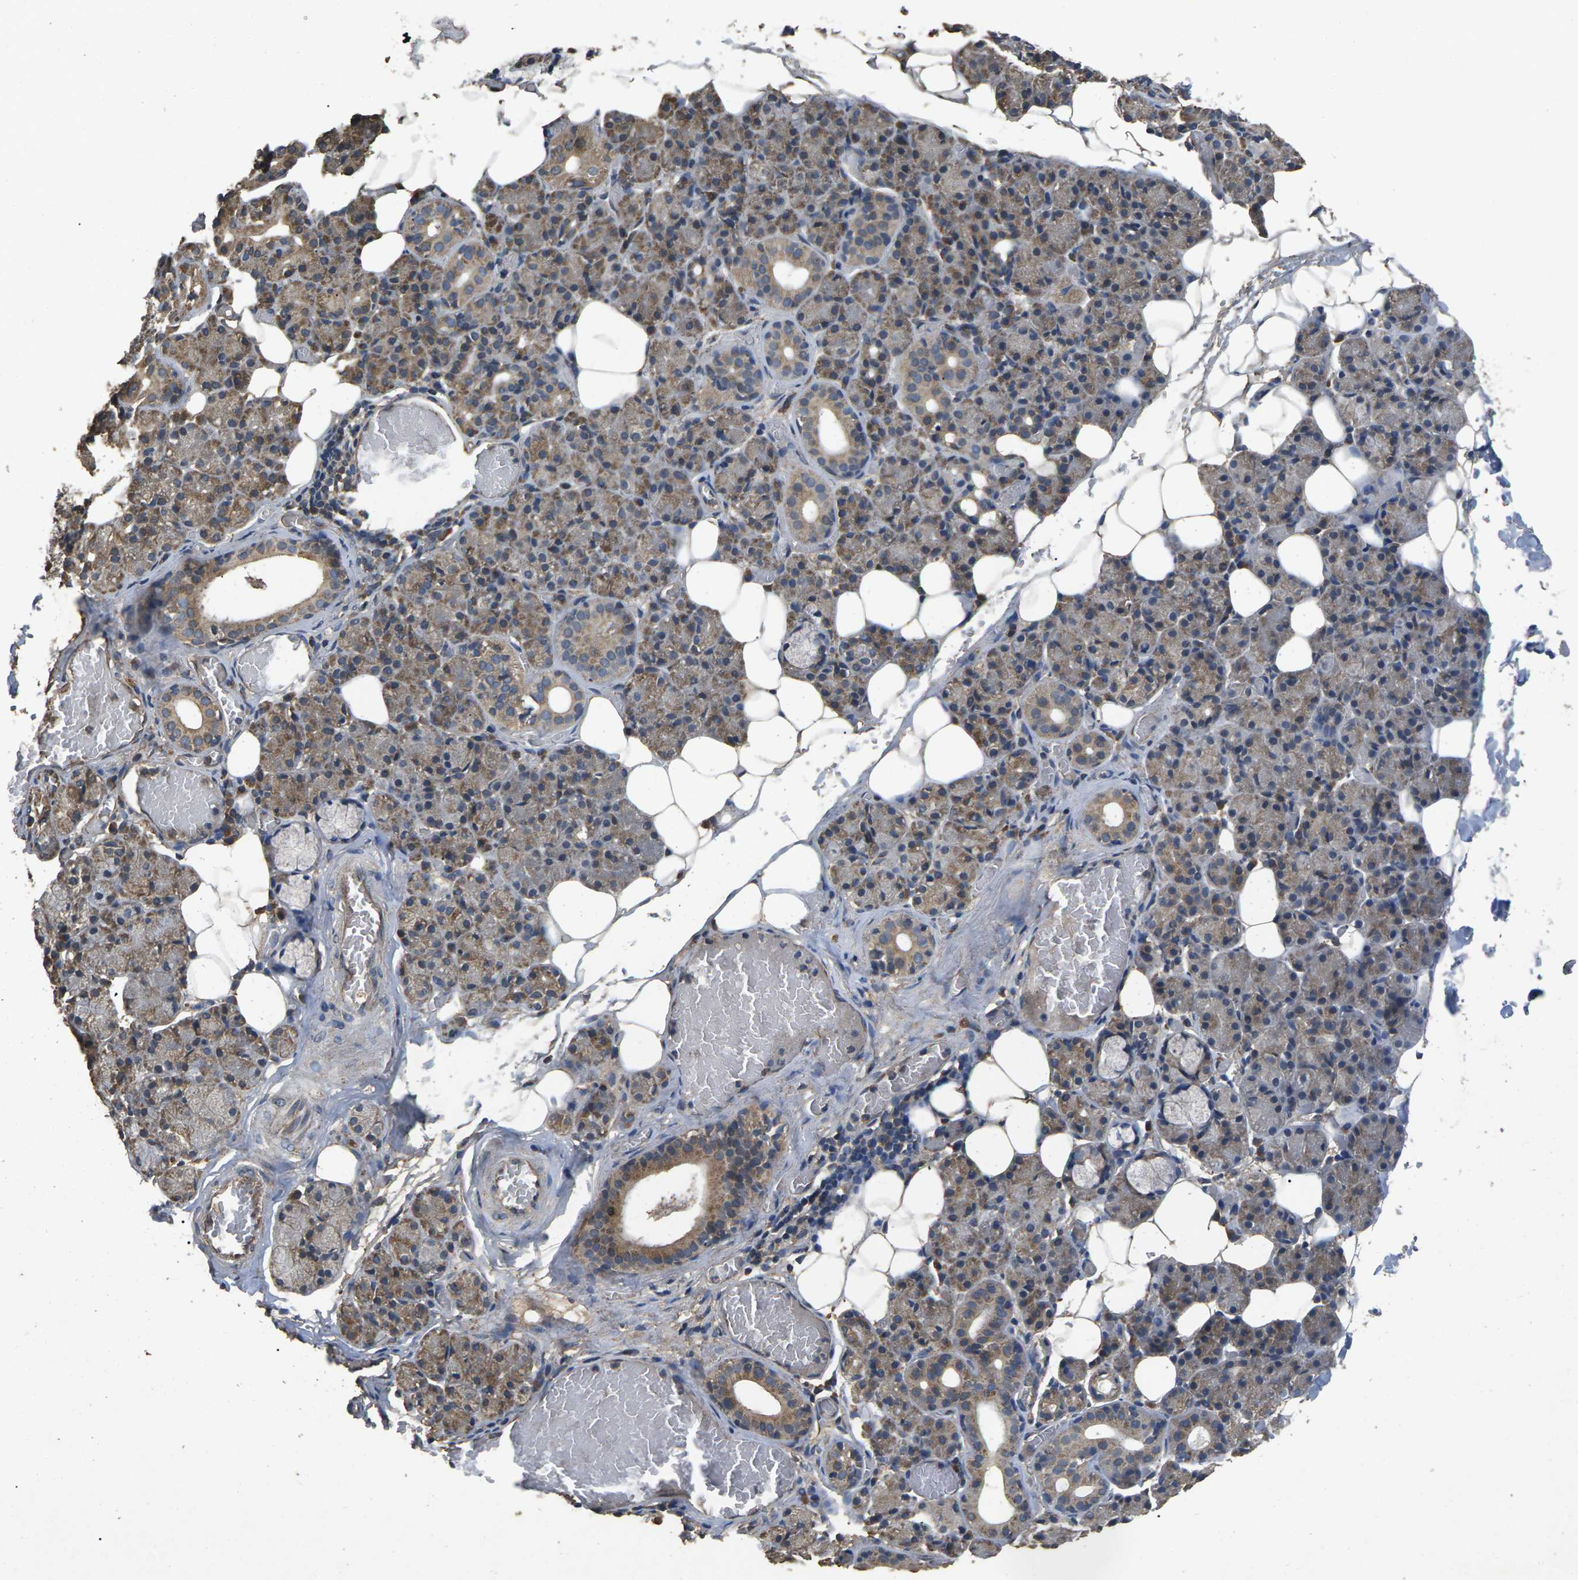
{"staining": {"intensity": "moderate", "quantity": "25%-75%", "location": "cytoplasmic/membranous"}, "tissue": "salivary gland", "cell_type": "Glandular cells", "image_type": "normal", "snomed": [{"axis": "morphology", "description": "Normal tissue, NOS"}, {"axis": "topography", "description": "Salivary gland"}], "caption": "Approximately 25%-75% of glandular cells in benign human salivary gland exhibit moderate cytoplasmic/membranous protein positivity as visualized by brown immunohistochemical staining.", "gene": "B4GAT1", "patient": {"sex": "male", "age": 63}}